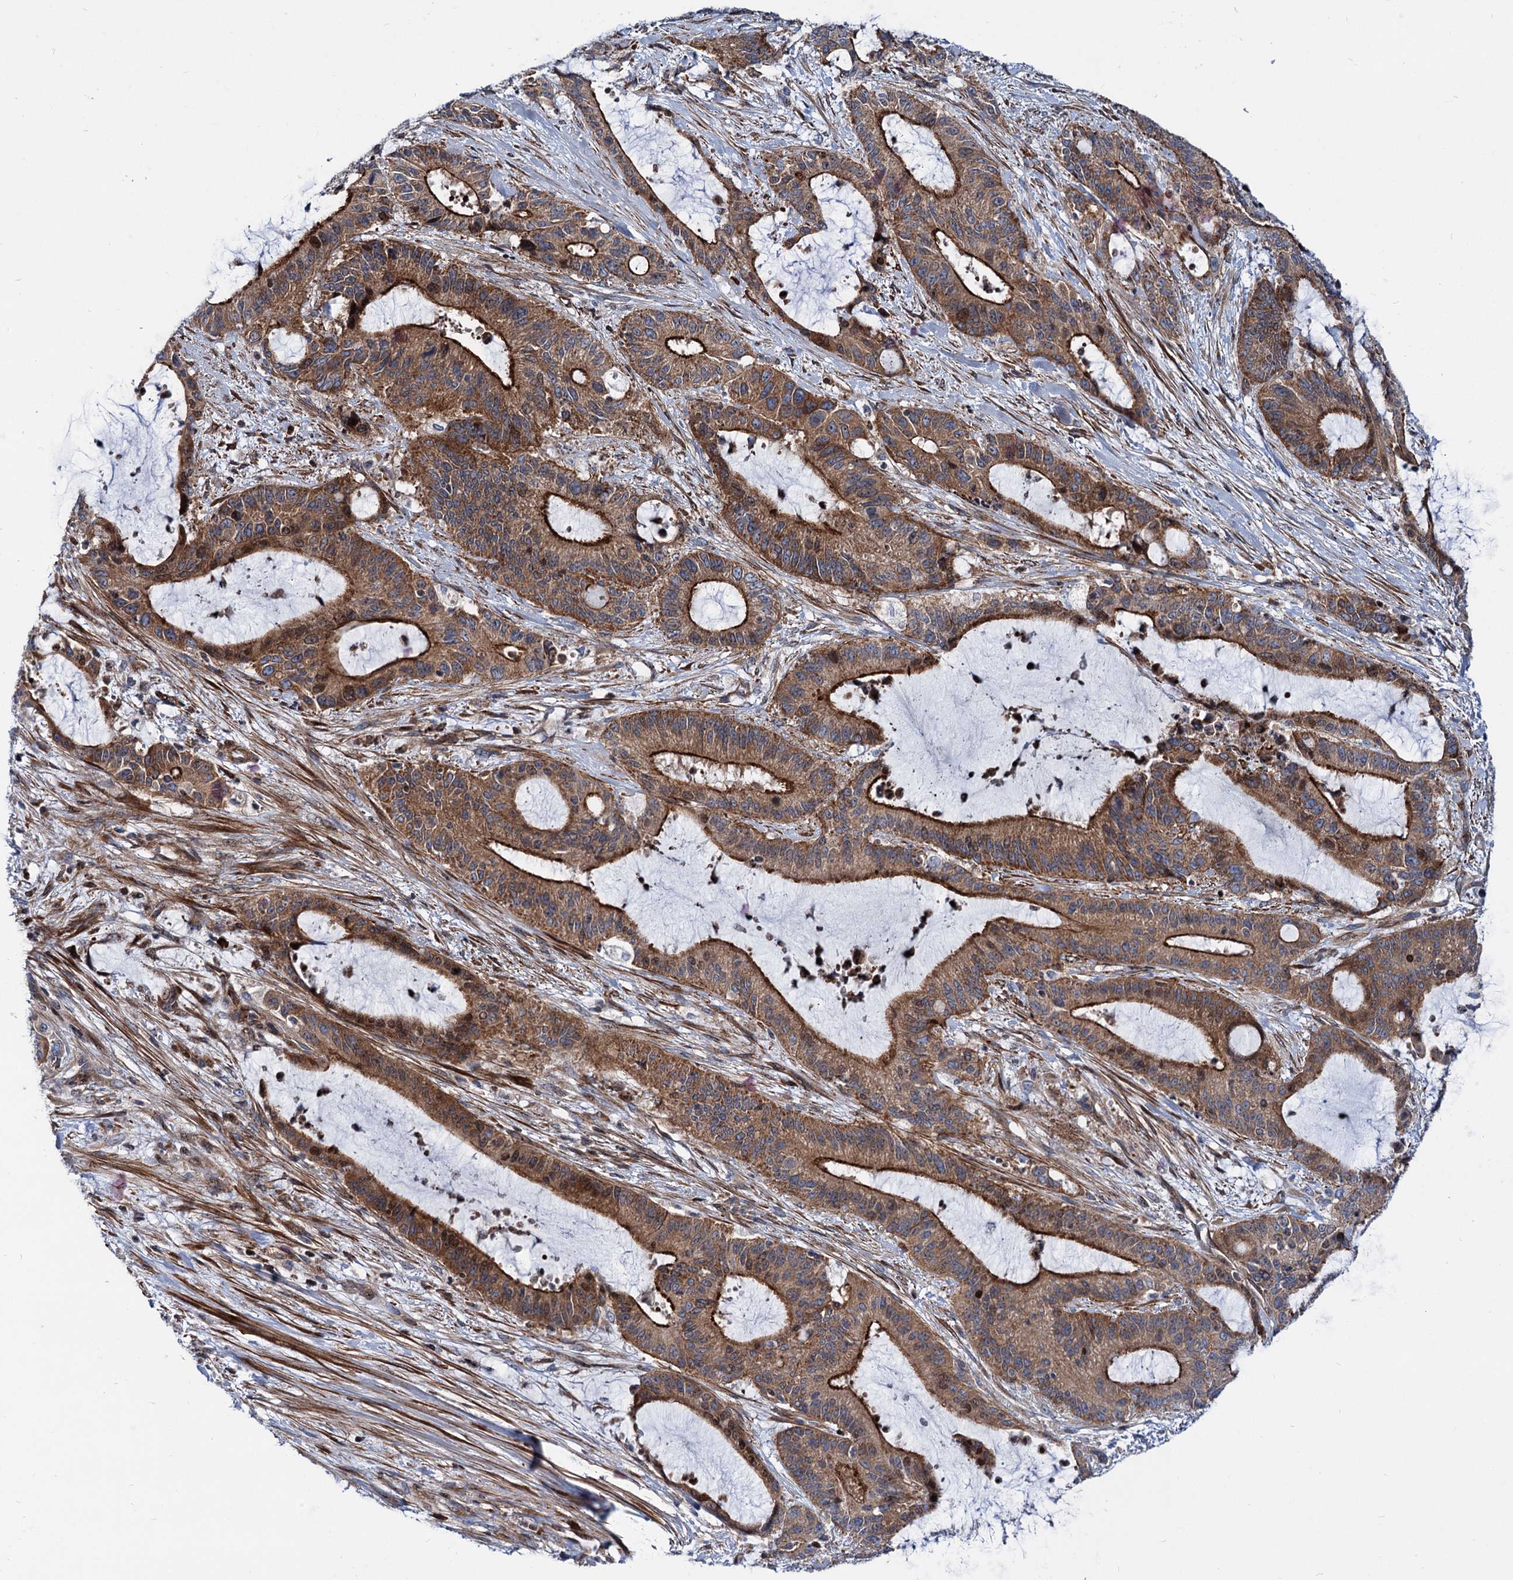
{"staining": {"intensity": "moderate", "quantity": ">75%", "location": "cytoplasmic/membranous"}, "tissue": "liver cancer", "cell_type": "Tumor cells", "image_type": "cancer", "snomed": [{"axis": "morphology", "description": "Normal tissue, NOS"}, {"axis": "morphology", "description": "Cholangiocarcinoma"}, {"axis": "topography", "description": "Liver"}, {"axis": "topography", "description": "Peripheral nerve tissue"}], "caption": "Immunohistochemistry (DAB (3,3'-diaminobenzidine)) staining of cholangiocarcinoma (liver) demonstrates moderate cytoplasmic/membranous protein expression in approximately >75% of tumor cells. Using DAB (3,3'-diaminobenzidine) (brown) and hematoxylin (blue) stains, captured at high magnification using brightfield microscopy.", "gene": "THAP9", "patient": {"sex": "female", "age": 73}}